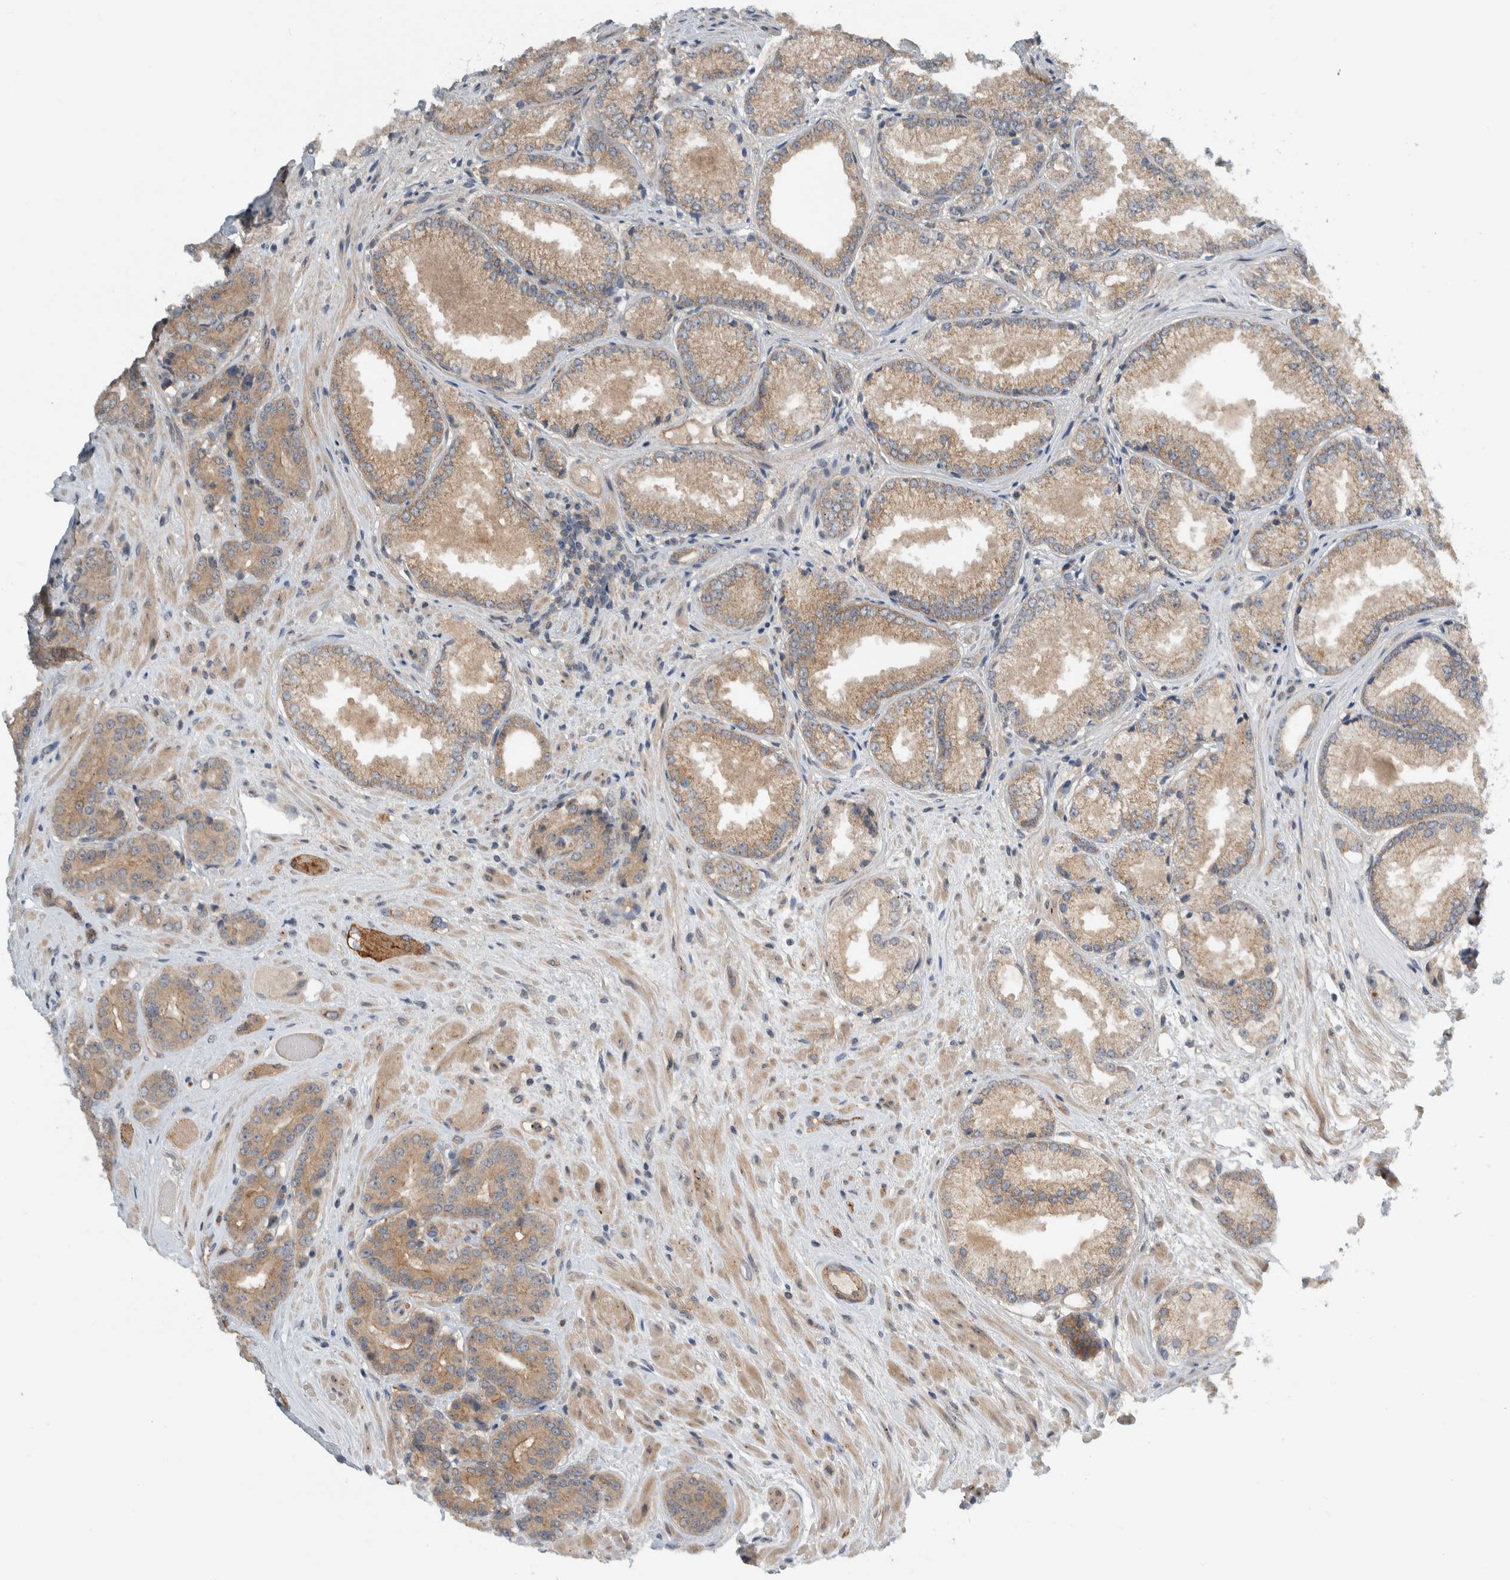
{"staining": {"intensity": "moderate", "quantity": ">75%", "location": "cytoplasmic/membranous"}, "tissue": "prostate cancer", "cell_type": "Tumor cells", "image_type": "cancer", "snomed": [{"axis": "morphology", "description": "Adenocarcinoma, High grade"}, {"axis": "topography", "description": "Prostate"}], "caption": "A high-resolution micrograph shows immunohistochemistry (IHC) staining of prostate cancer, which shows moderate cytoplasmic/membranous positivity in about >75% of tumor cells. The staining was performed using DAB (3,3'-diaminobenzidine), with brown indicating positive protein expression. Nuclei are stained blue with hematoxylin.", "gene": "MPRIP", "patient": {"sex": "male", "age": 71}}